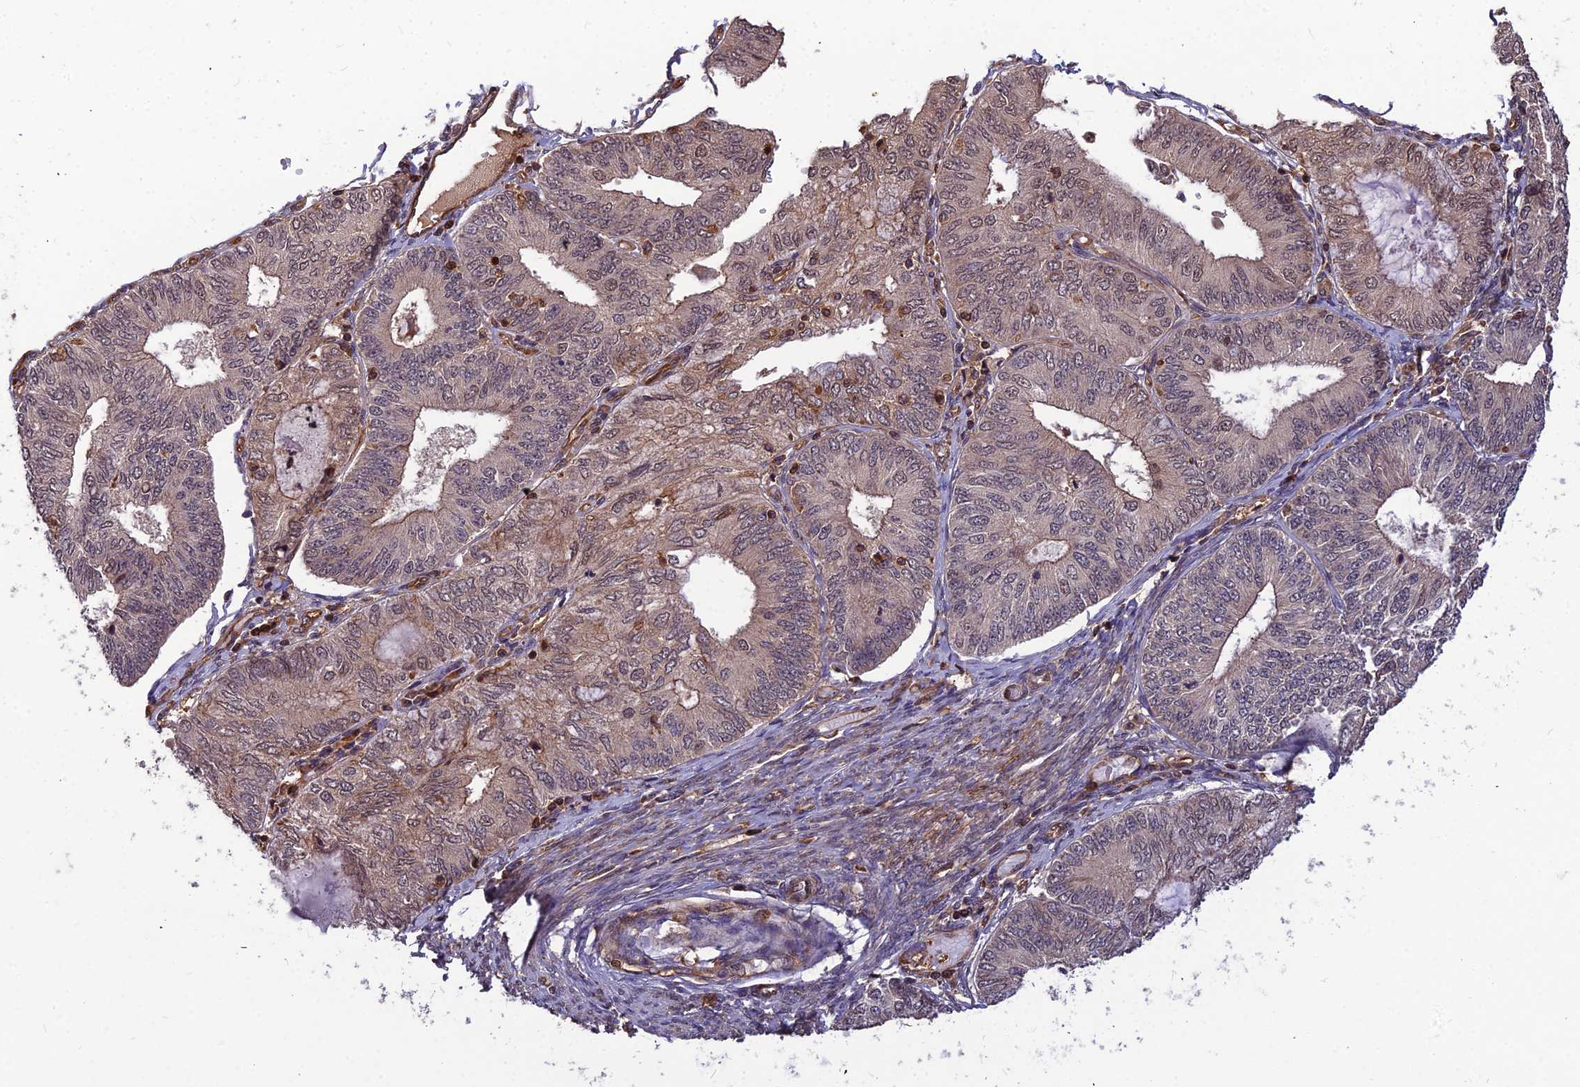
{"staining": {"intensity": "weak", "quantity": "25%-75%", "location": "cytoplasmic/membranous,nuclear"}, "tissue": "endometrial cancer", "cell_type": "Tumor cells", "image_type": "cancer", "snomed": [{"axis": "morphology", "description": "Adenocarcinoma, NOS"}, {"axis": "topography", "description": "Endometrium"}], "caption": "Endometrial cancer stained for a protein (brown) shows weak cytoplasmic/membranous and nuclear positive positivity in approximately 25%-75% of tumor cells.", "gene": "ZNF467", "patient": {"sex": "female", "age": 68}}